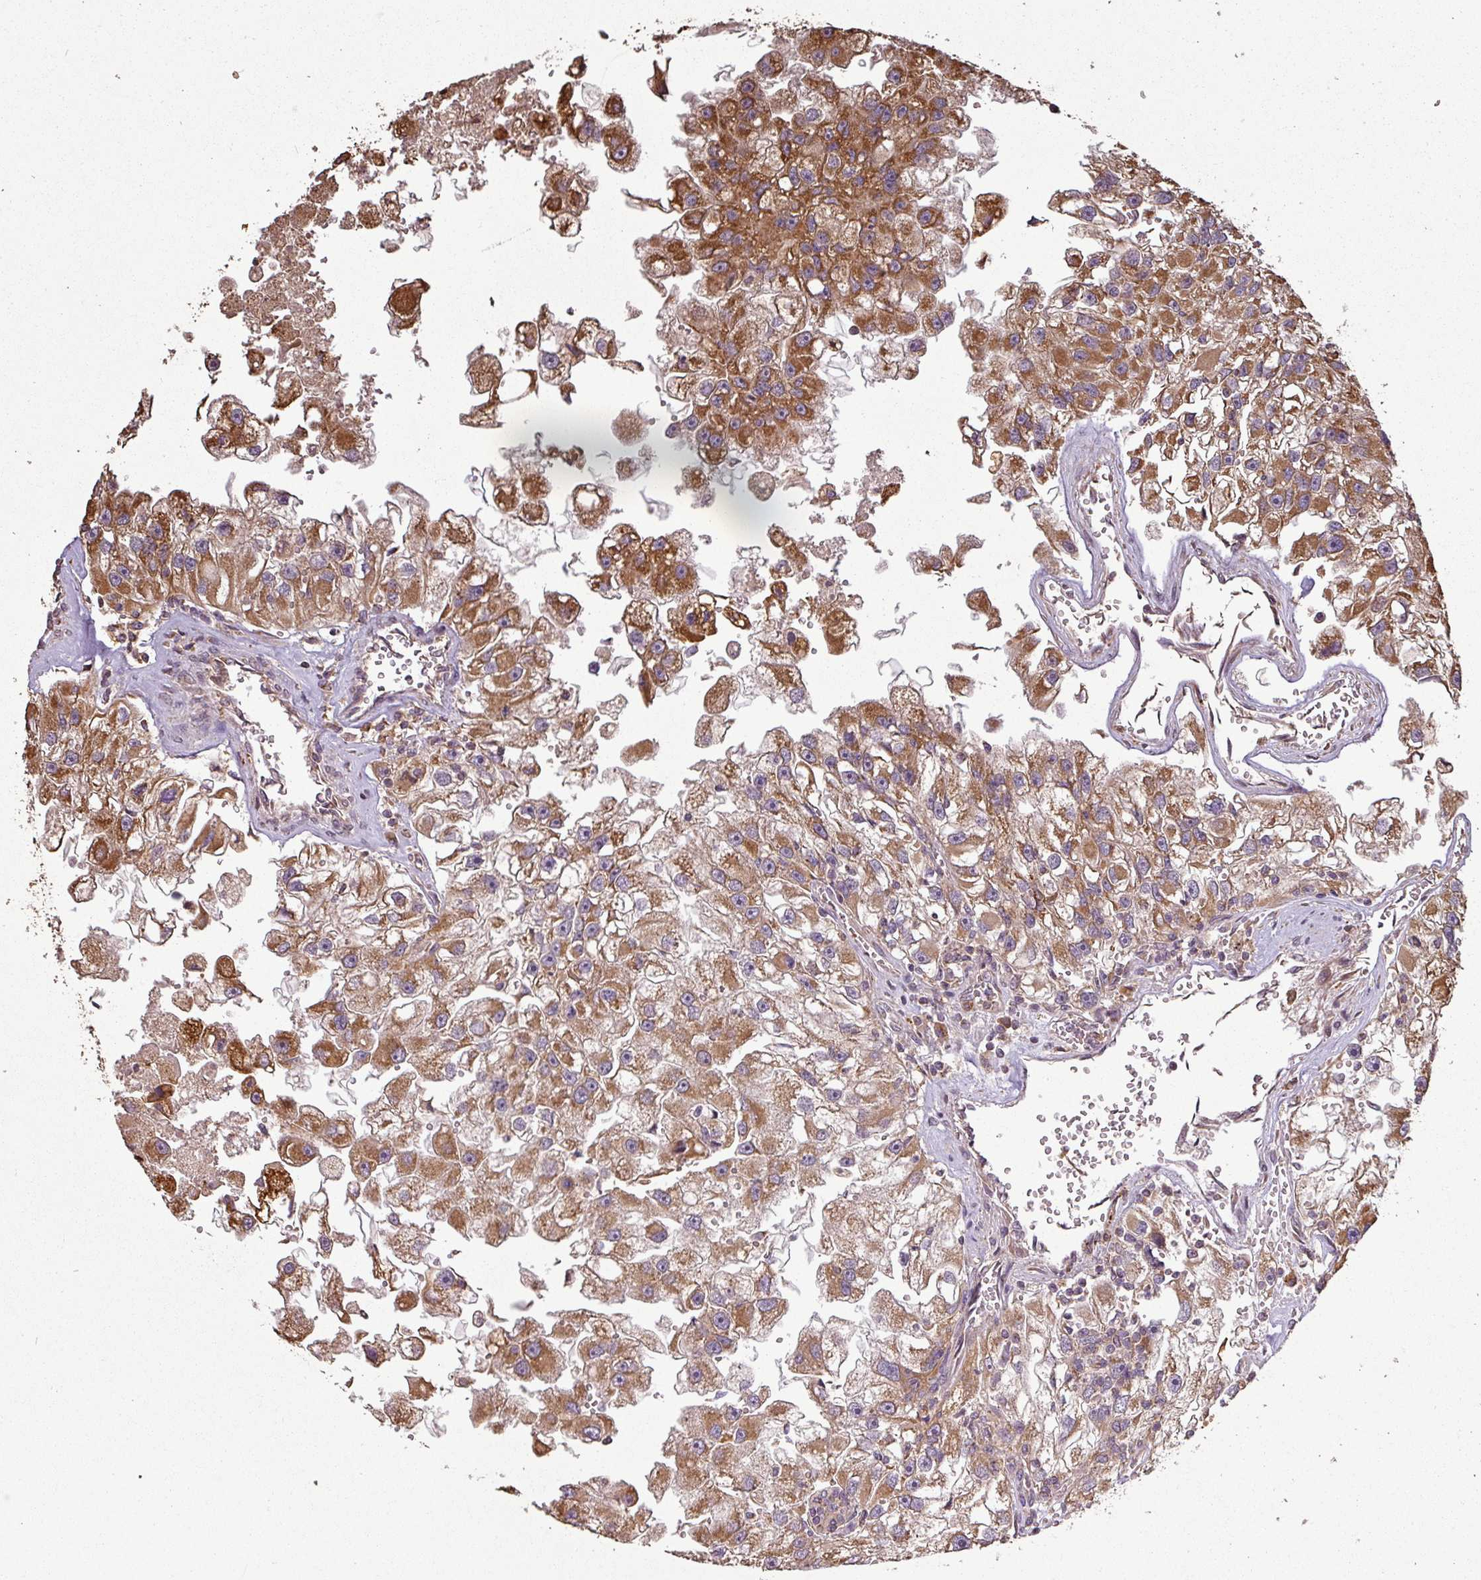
{"staining": {"intensity": "strong", "quantity": ">75%", "location": "cytoplasmic/membranous"}, "tissue": "renal cancer", "cell_type": "Tumor cells", "image_type": "cancer", "snomed": [{"axis": "morphology", "description": "Adenocarcinoma, NOS"}, {"axis": "topography", "description": "Kidney"}], "caption": "Protein analysis of renal adenocarcinoma tissue reveals strong cytoplasmic/membranous expression in approximately >75% of tumor cells.", "gene": "PLEKHM1", "patient": {"sex": "male", "age": 63}}